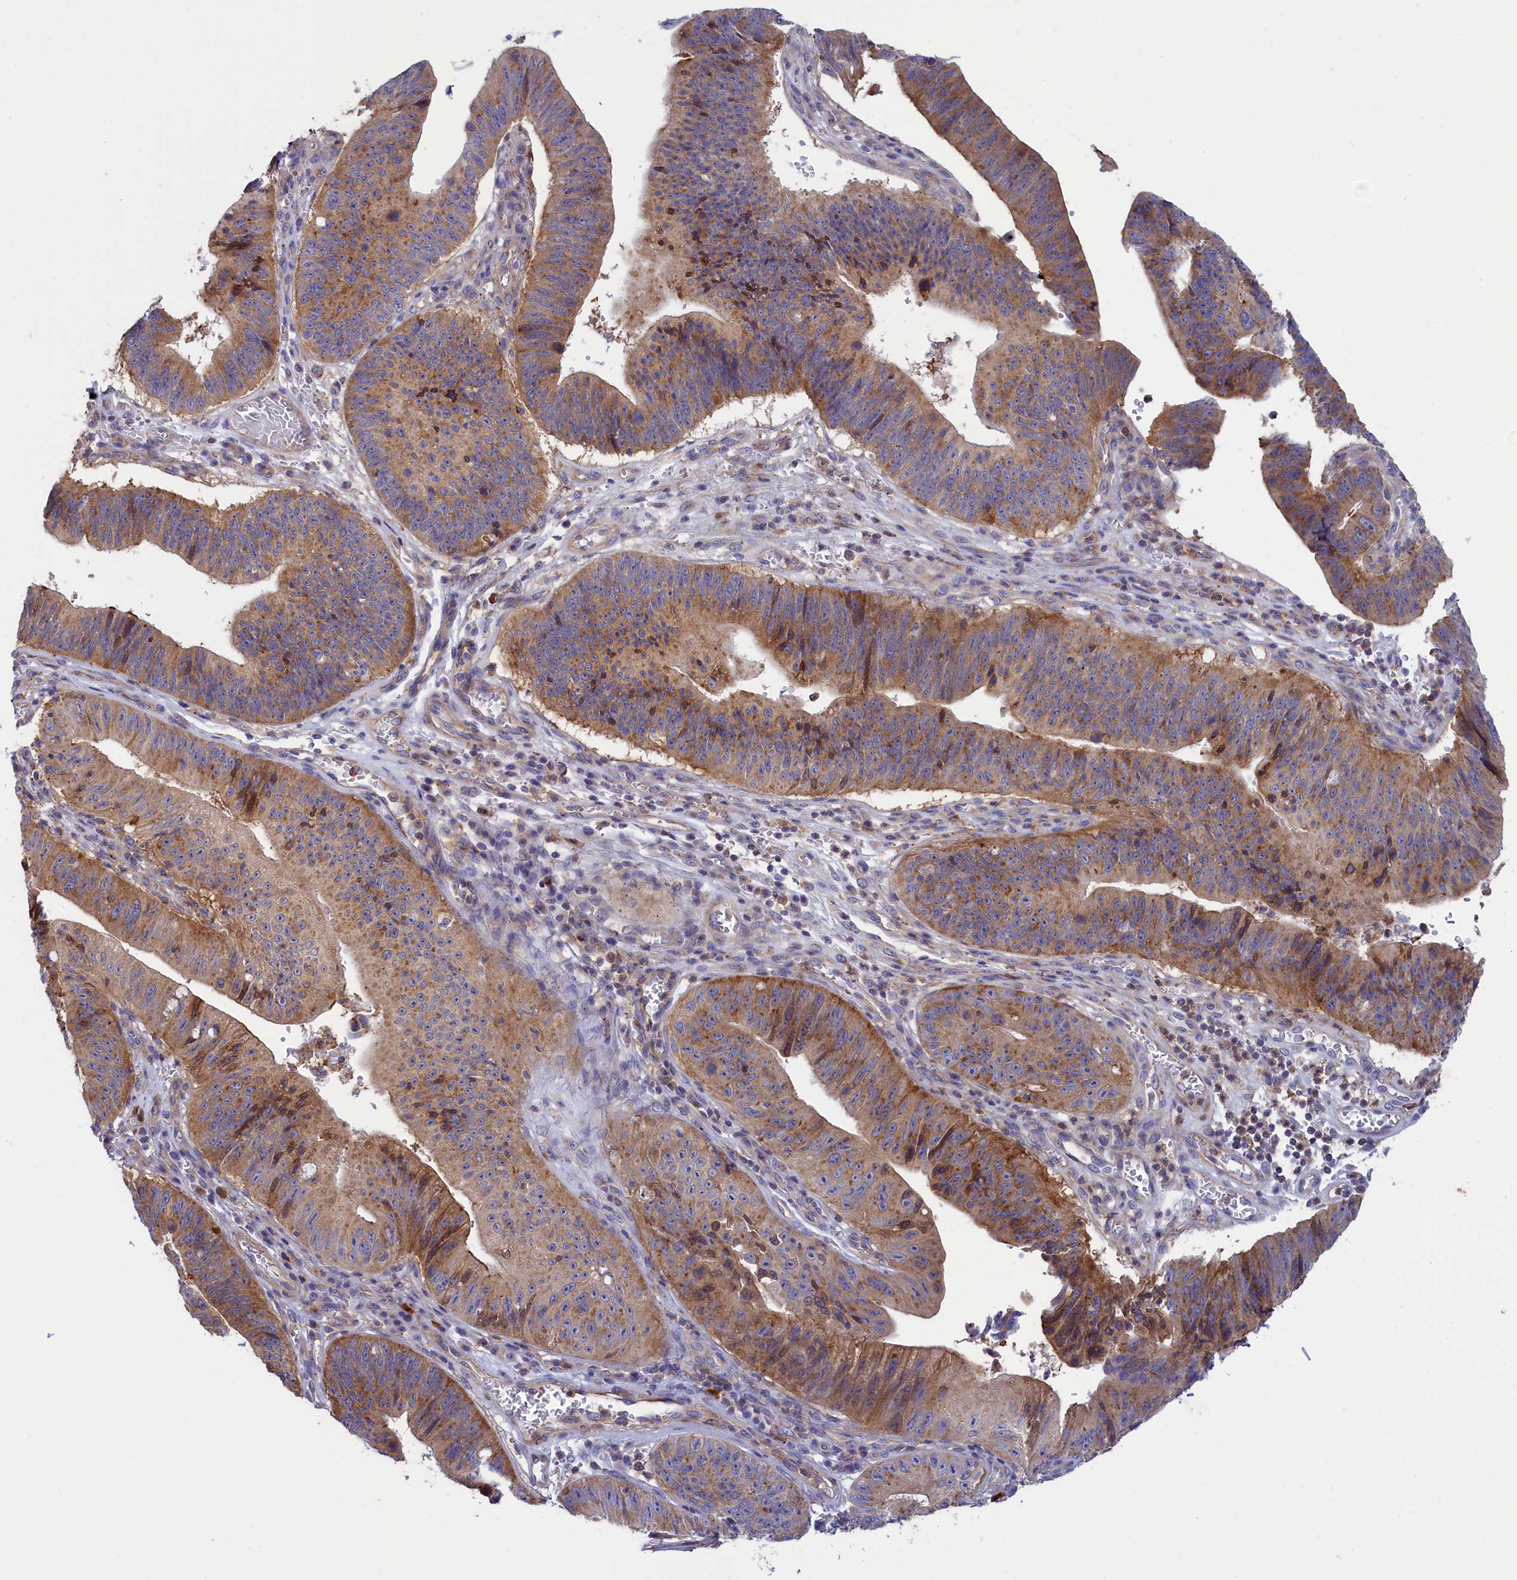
{"staining": {"intensity": "moderate", "quantity": ">75%", "location": "cytoplasmic/membranous"}, "tissue": "stomach cancer", "cell_type": "Tumor cells", "image_type": "cancer", "snomed": [{"axis": "morphology", "description": "Adenocarcinoma, NOS"}, {"axis": "topography", "description": "Stomach"}], "caption": "Immunohistochemistry (DAB) staining of human stomach cancer reveals moderate cytoplasmic/membranous protein positivity in approximately >75% of tumor cells.", "gene": "SCAMP4", "patient": {"sex": "male", "age": 59}}